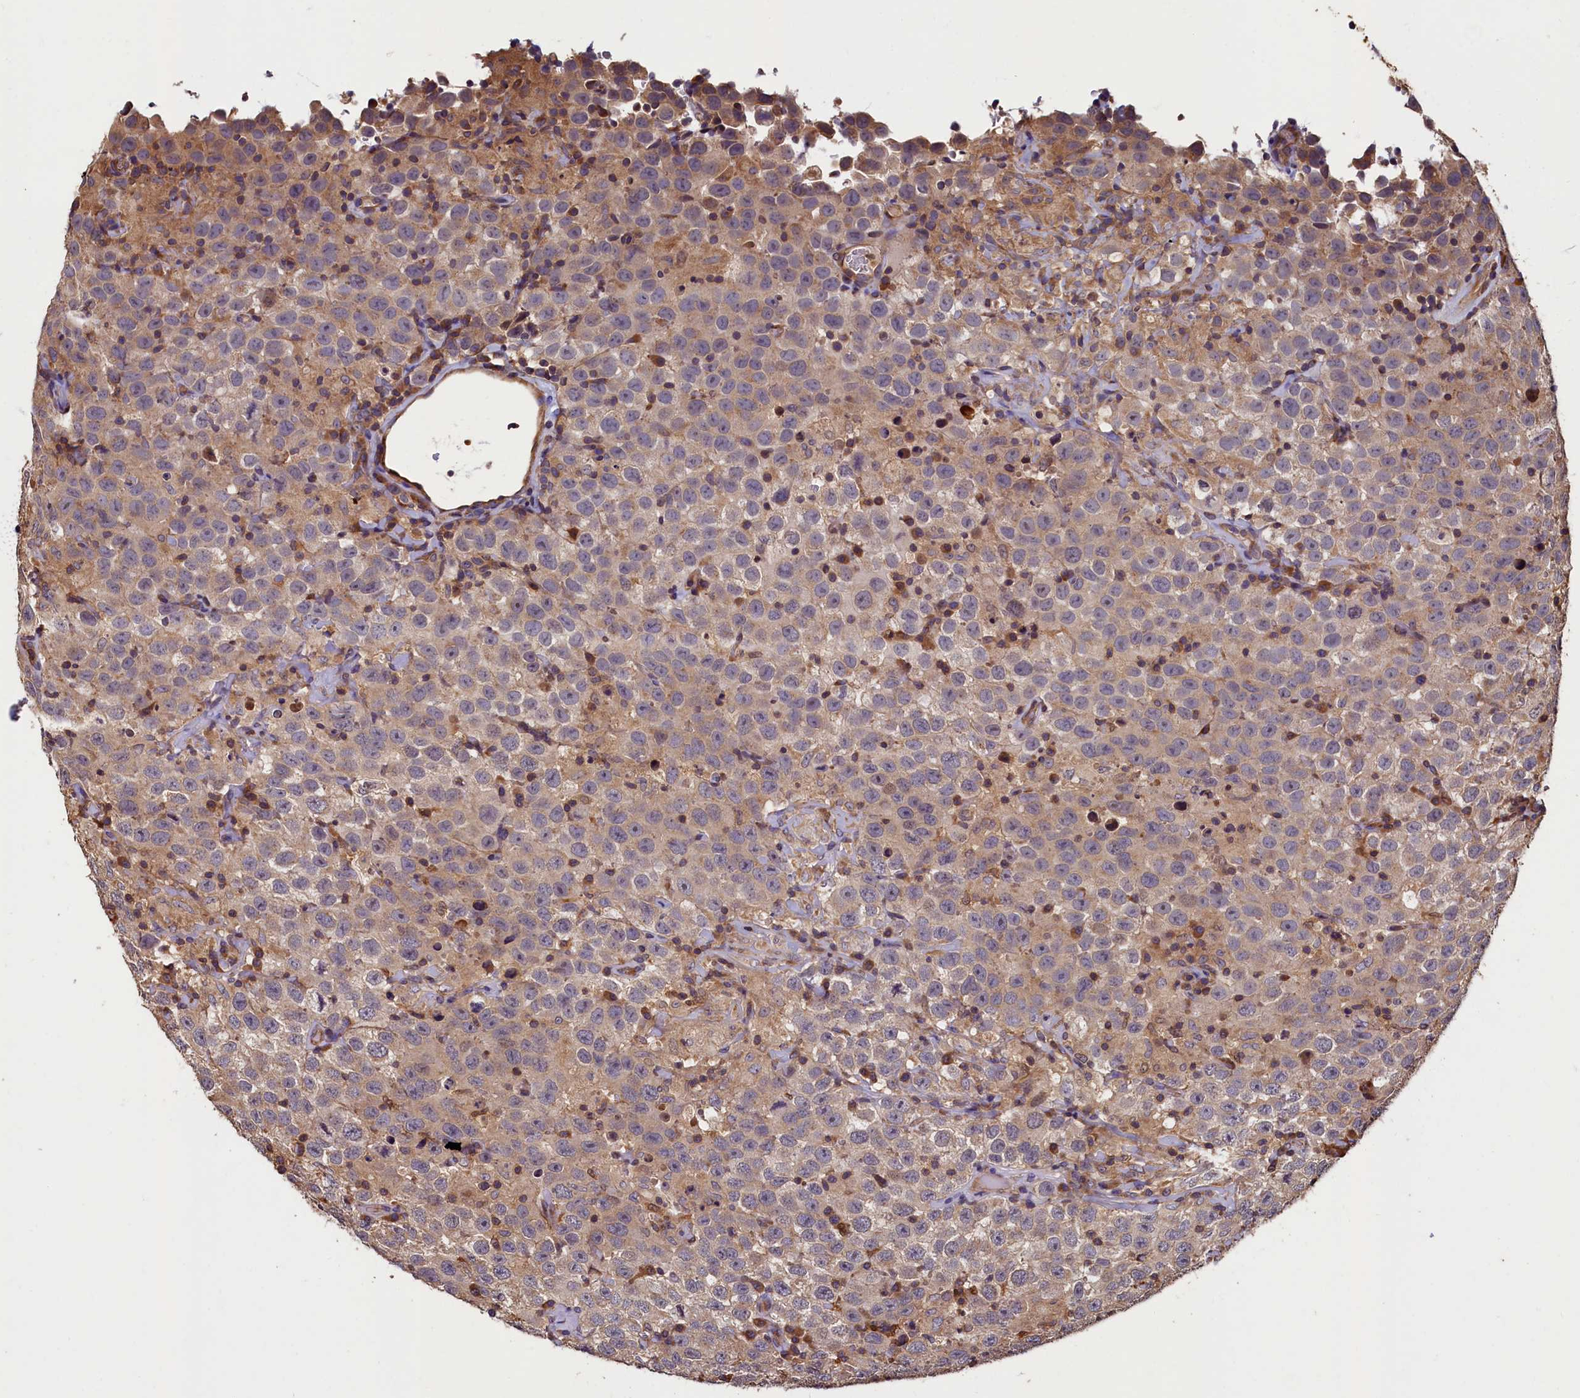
{"staining": {"intensity": "weak", "quantity": "25%-75%", "location": "cytoplasmic/membranous"}, "tissue": "testis cancer", "cell_type": "Tumor cells", "image_type": "cancer", "snomed": [{"axis": "morphology", "description": "Seminoma, NOS"}, {"axis": "topography", "description": "Testis"}], "caption": "High-magnification brightfield microscopy of seminoma (testis) stained with DAB (brown) and counterstained with hematoxylin (blue). tumor cells exhibit weak cytoplasmic/membranous positivity is appreciated in about25%-75% of cells.", "gene": "CCDC102B", "patient": {"sex": "male", "age": 41}}